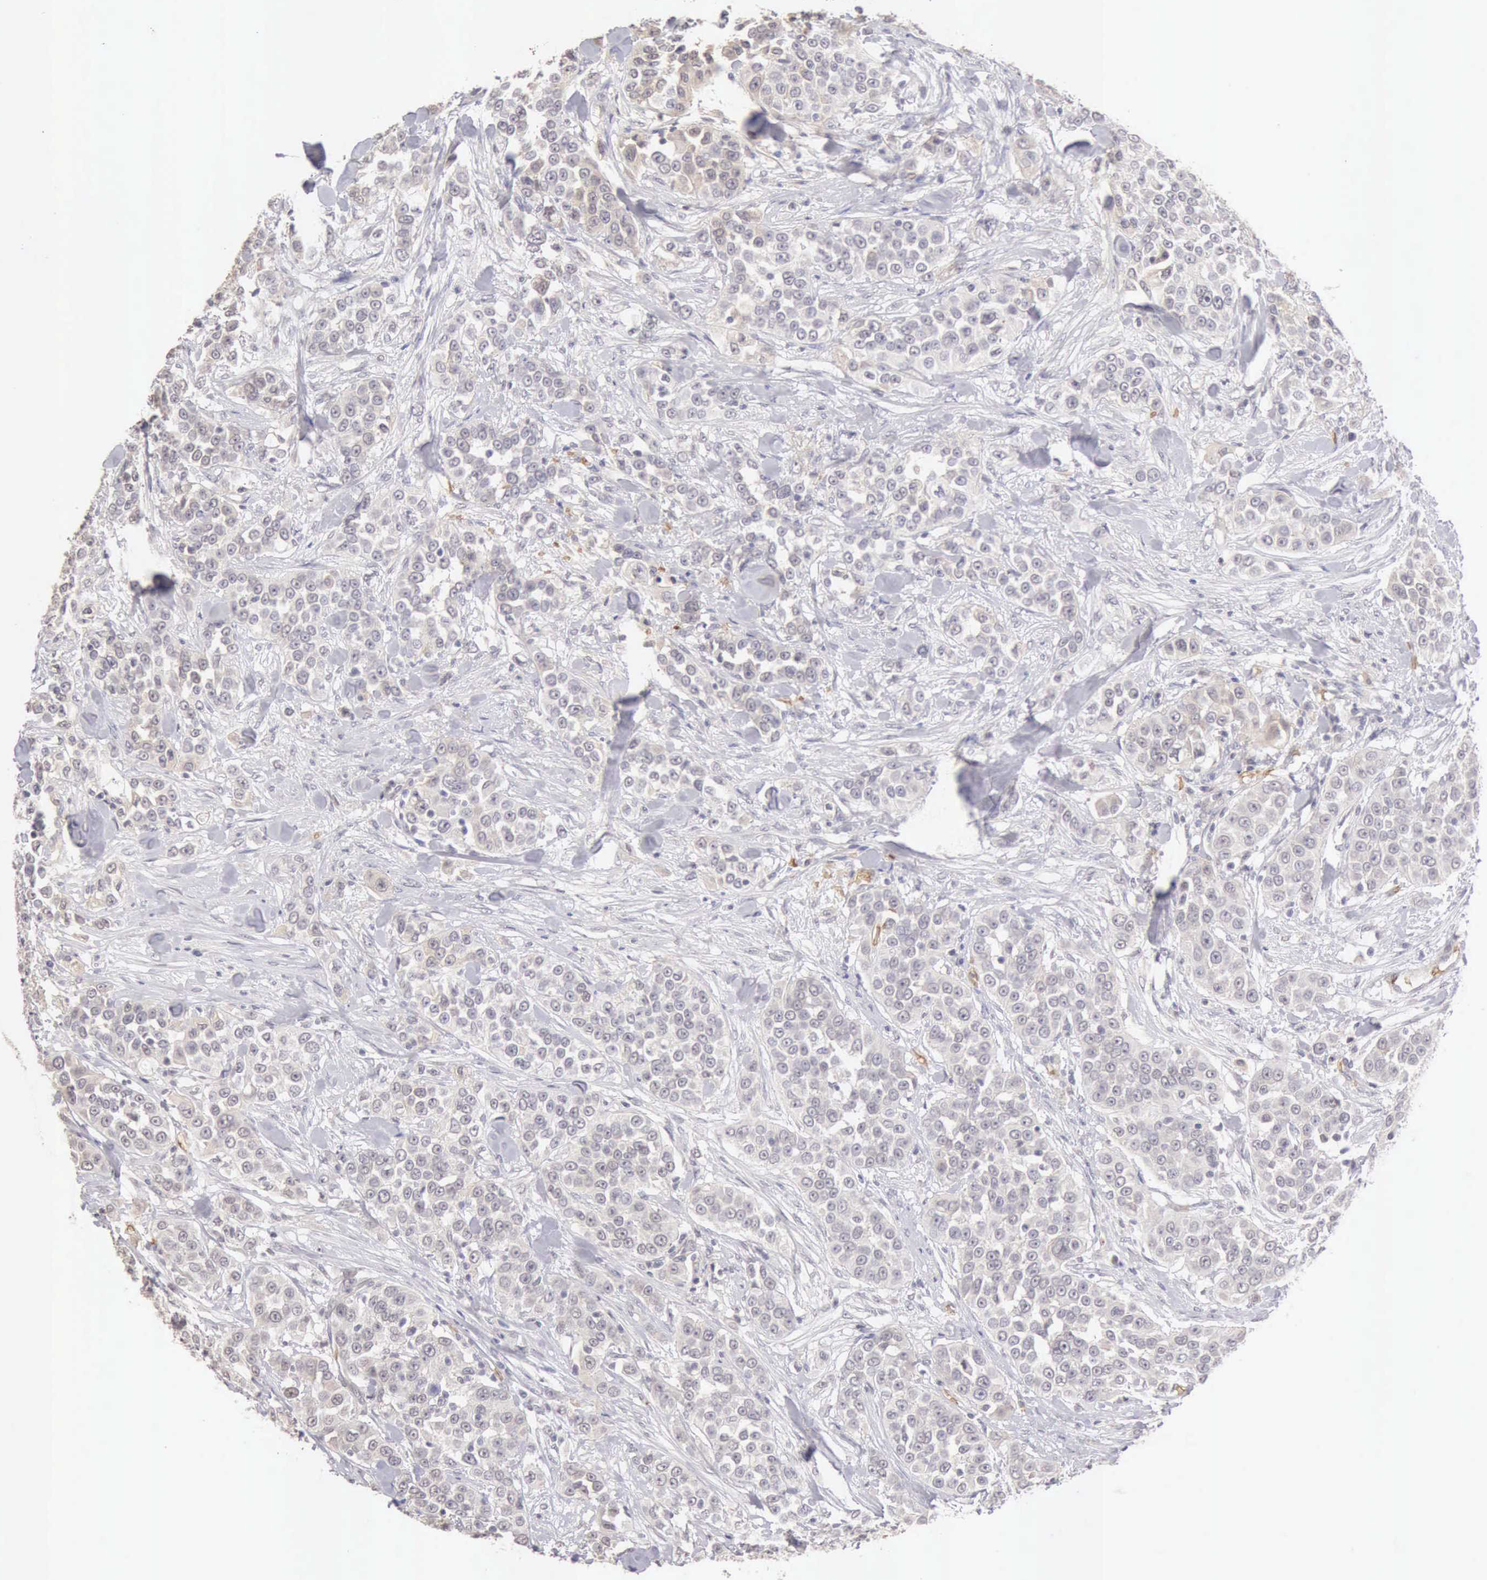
{"staining": {"intensity": "negative", "quantity": "none", "location": "none"}, "tissue": "urothelial cancer", "cell_type": "Tumor cells", "image_type": "cancer", "snomed": [{"axis": "morphology", "description": "Urothelial carcinoma, High grade"}, {"axis": "topography", "description": "Urinary bladder"}], "caption": "The image displays no significant expression in tumor cells of urothelial cancer.", "gene": "CFI", "patient": {"sex": "female", "age": 80}}